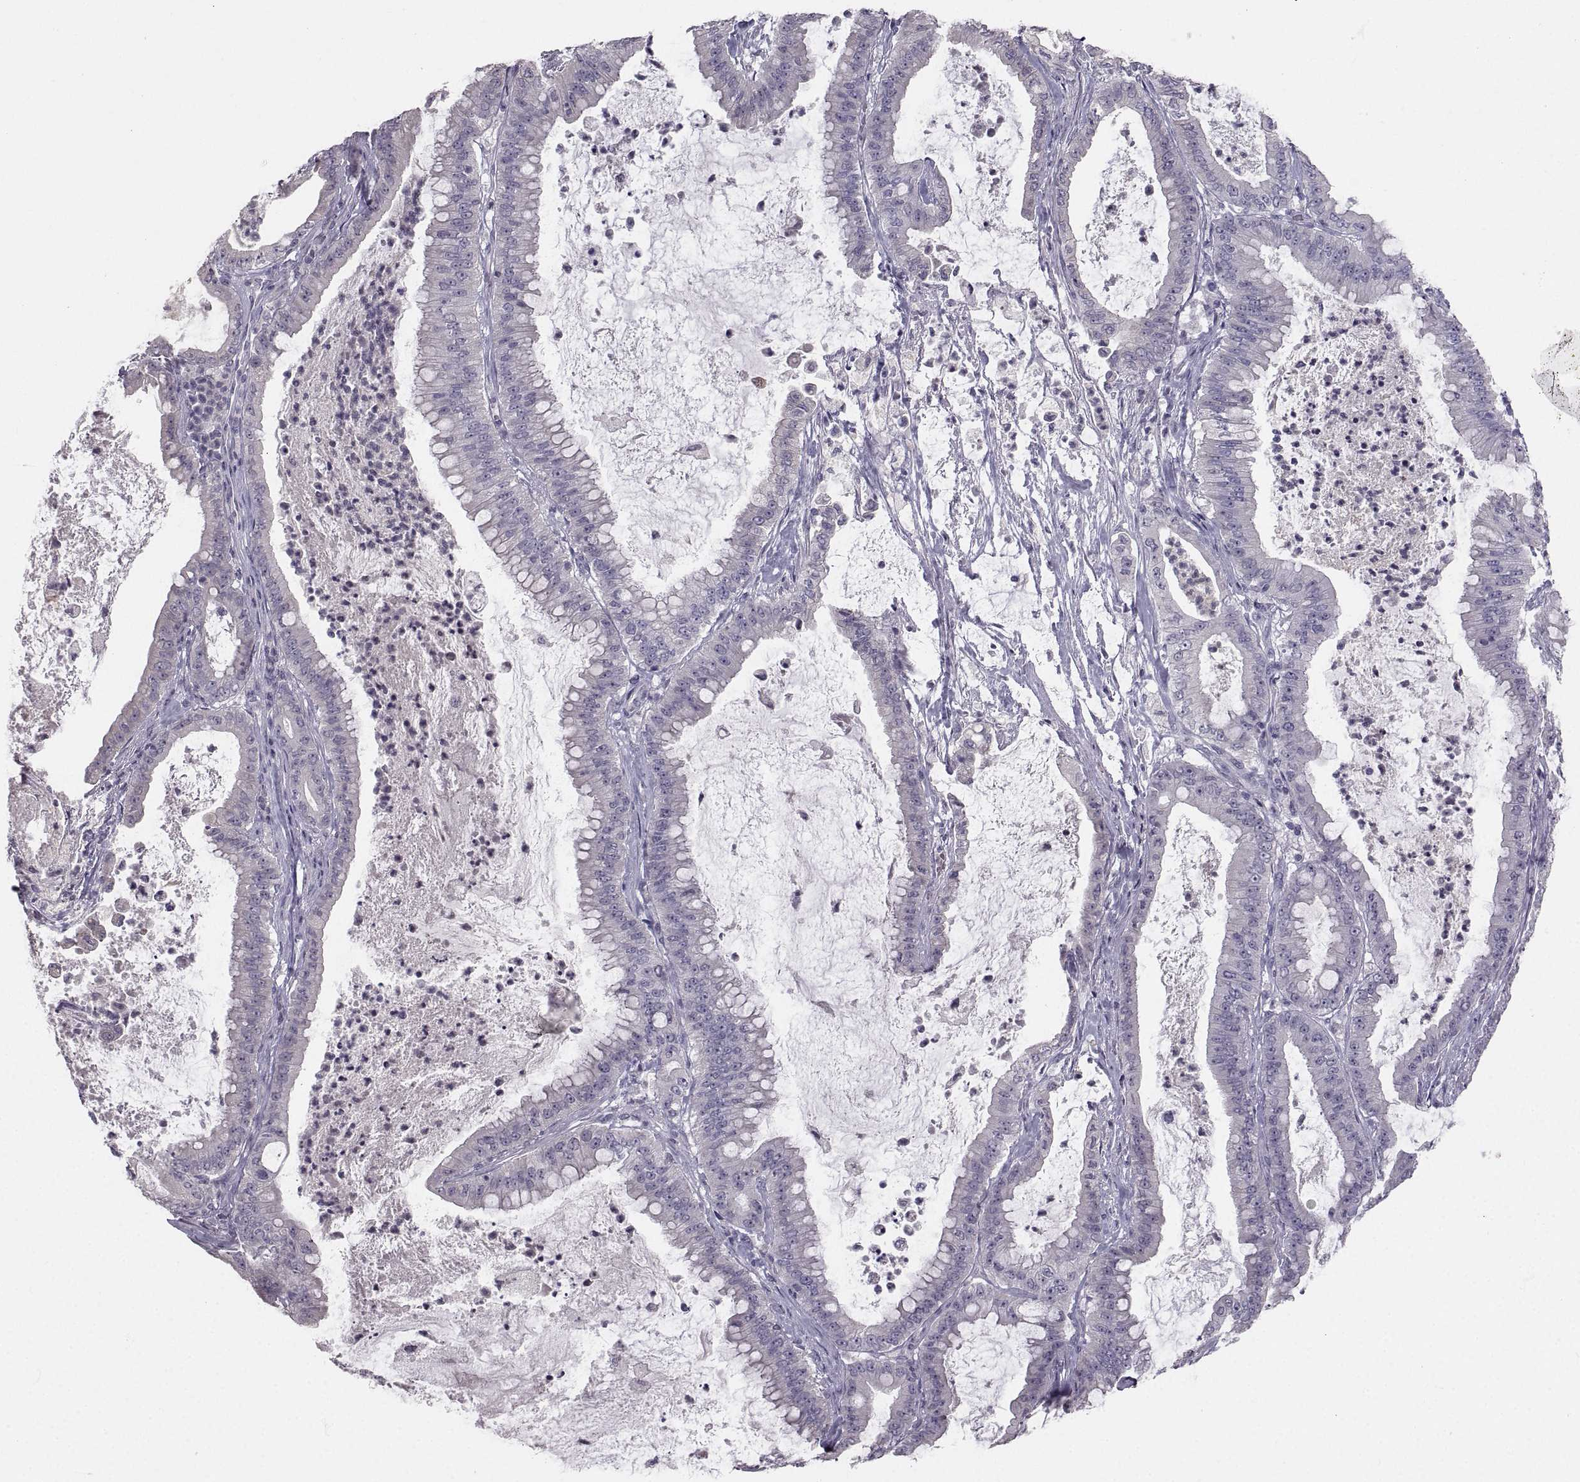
{"staining": {"intensity": "negative", "quantity": "none", "location": "none"}, "tissue": "pancreatic cancer", "cell_type": "Tumor cells", "image_type": "cancer", "snomed": [{"axis": "morphology", "description": "Adenocarcinoma, NOS"}, {"axis": "topography", "description": "Pancreas"}], "caption": "Adenocarcinoma (pancreatic) stained for a protein using immunohistochemistry exhibits no positivity tumor cells.", "gene": "ZNF185", "patient": {"sex": "male", "age": 71}}